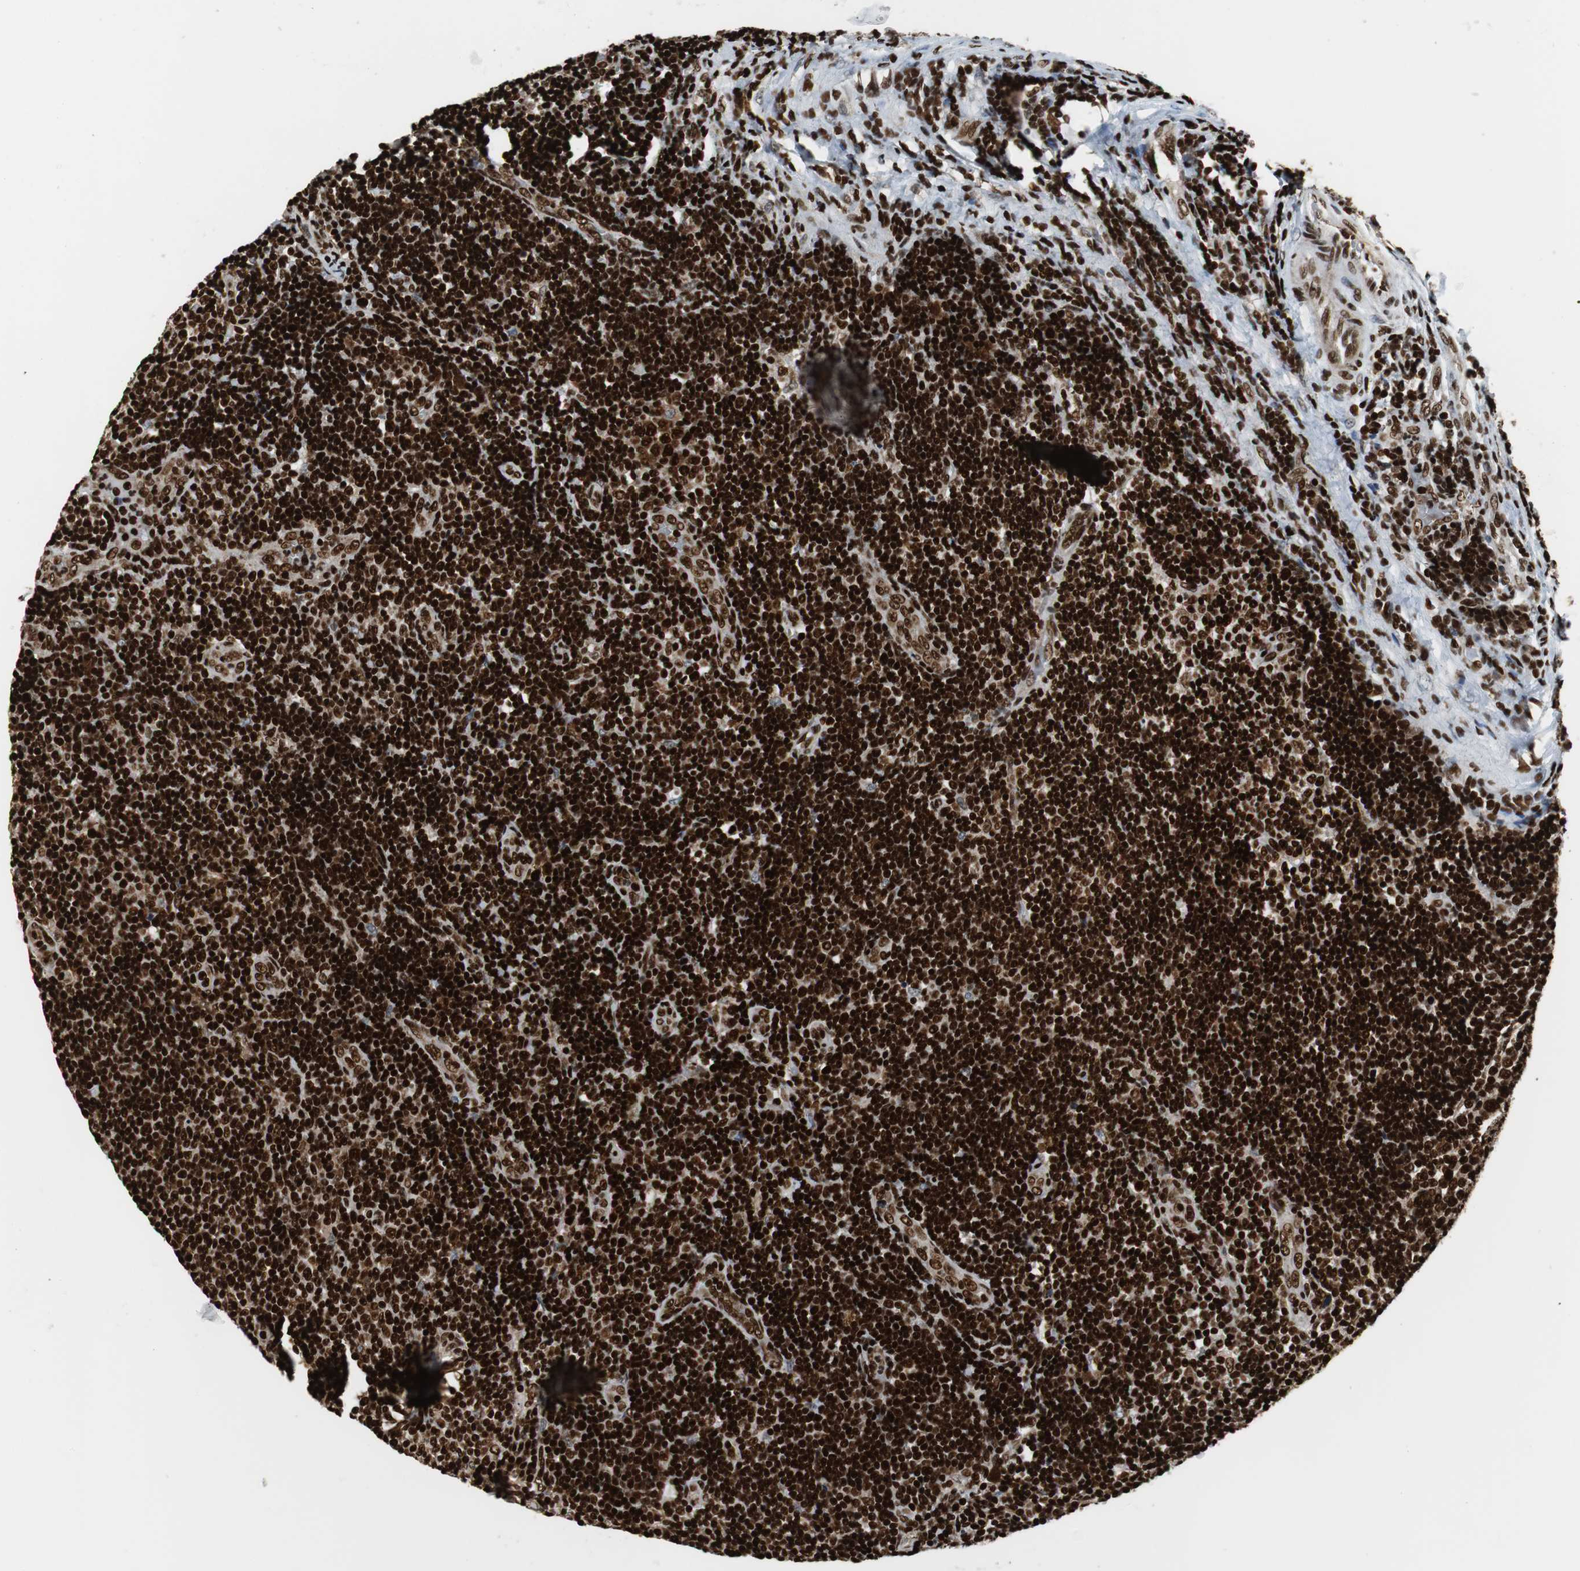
{"staining": {"intensity": "strong", "quantity": ">75%", "location": "nuclear"}, "tissue": "lymph node", "cell_type": "Germinal center cells", "image_type": "normal", "snomed": [{"axis": "morphology", "description": "Normal tissue, NOS"}, {"axis": "topography", "description": "Lymph node"}, {"axis": "topography", "description": "Salivary gland"}], "caption": "About >75% of germinal center cells in unremarkable lymph node reveal strong nuclear protein staining as visualized by brown immunohistochemical staining.", "gene": "HDAC1", "patient": {"sex": "male", "age": 8}}